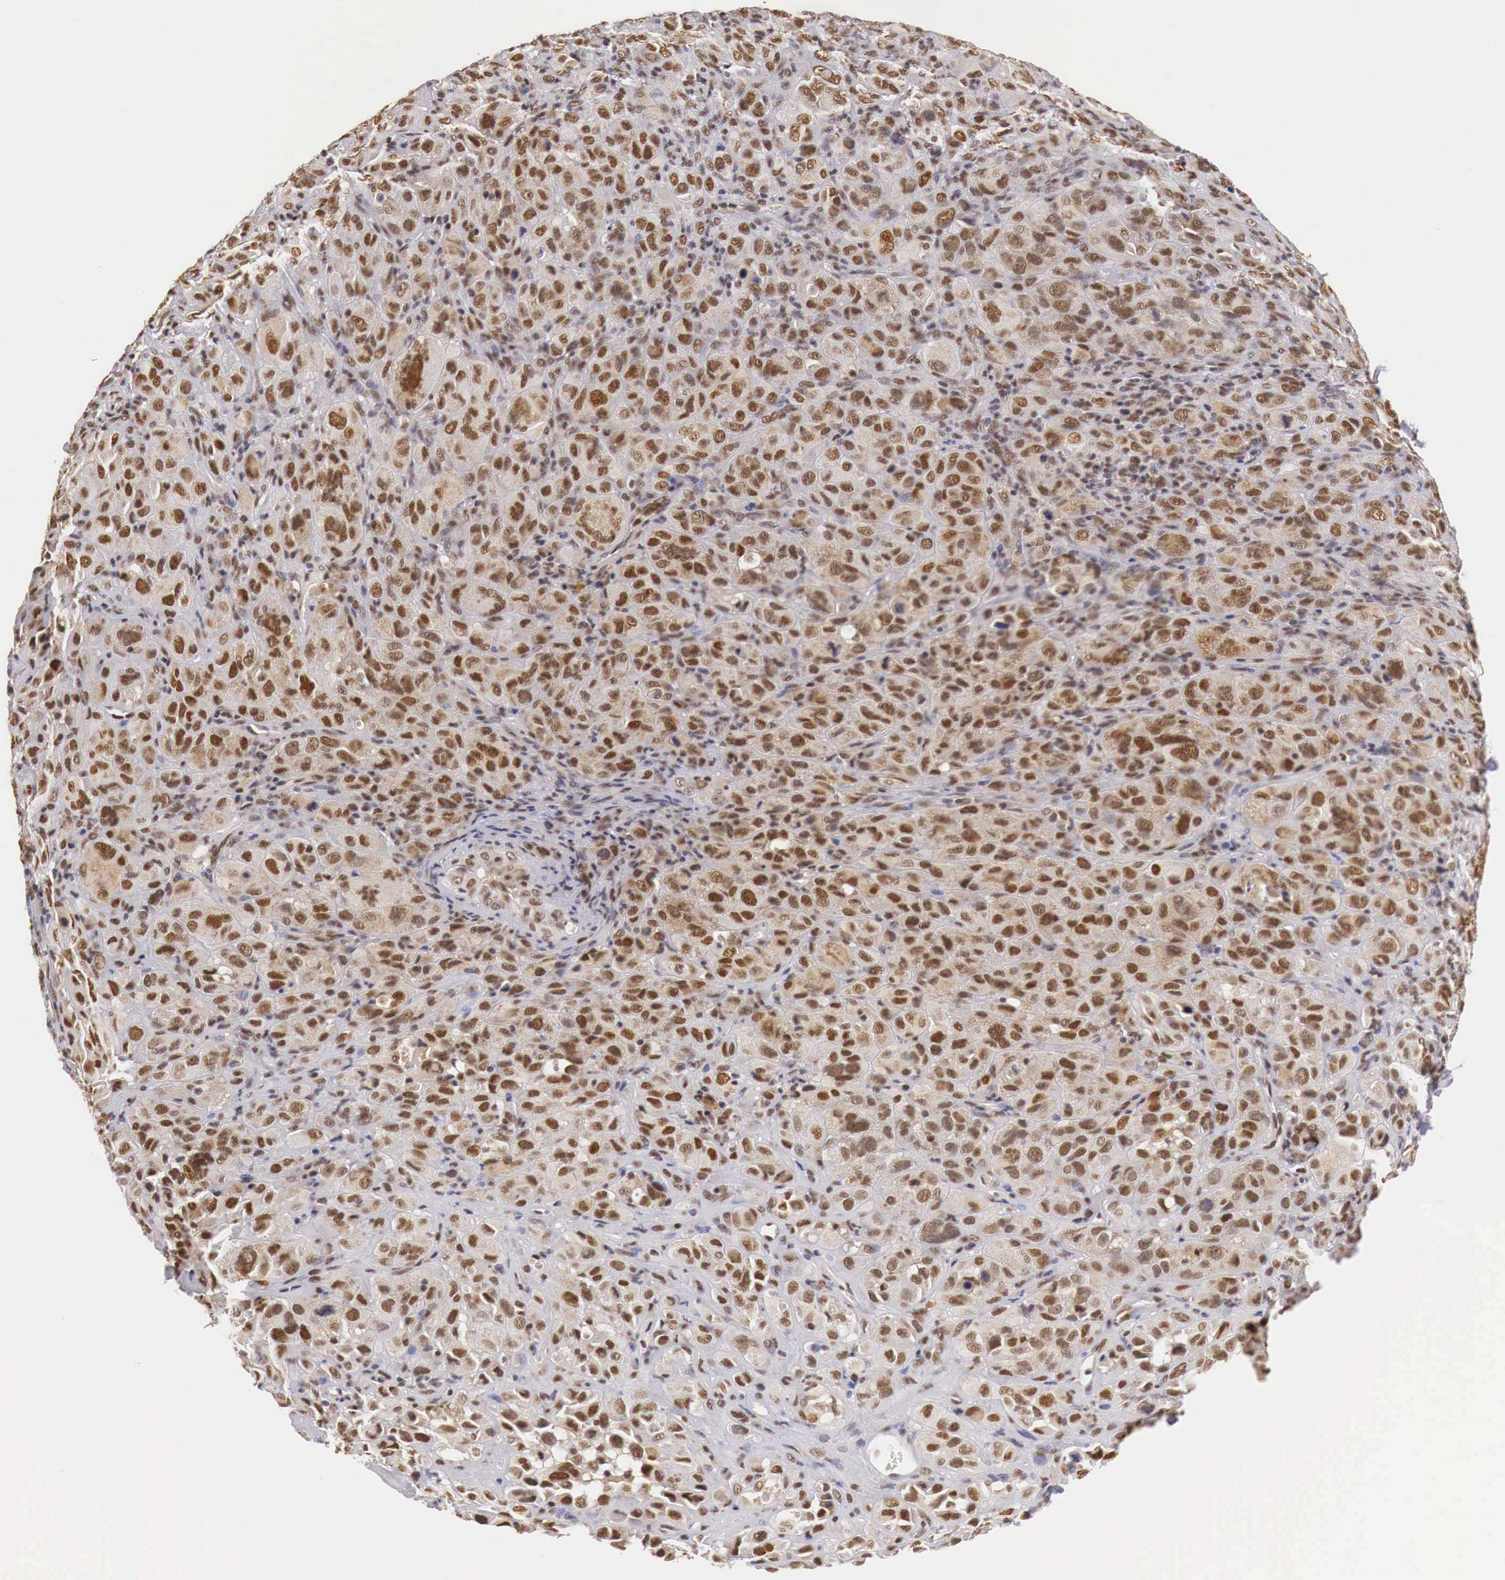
{"staining": {"intensity": "moderate", "quantity": ">75%", "location": "cytoplasmic/membranous,nuclear"}, "tissue": "melanoma", "cell_type": "Tumor cells", "image_type": "cancer", "snomed": [{"axis": "morphology", "description": "Malignant melanoma, Metastatic site"}, {"axis": "topography", "description": "Skin"}], "caption": "IHC micrograph of malignant melanoma (metastatic site) stained for a protein (brown), which displays medium levels of moderate cytoplasmic/membranous and nuclear expression in about >75% of tumor cells.", "gene": "GPKOW", "patient": {"sex": "male", "age": 32}}